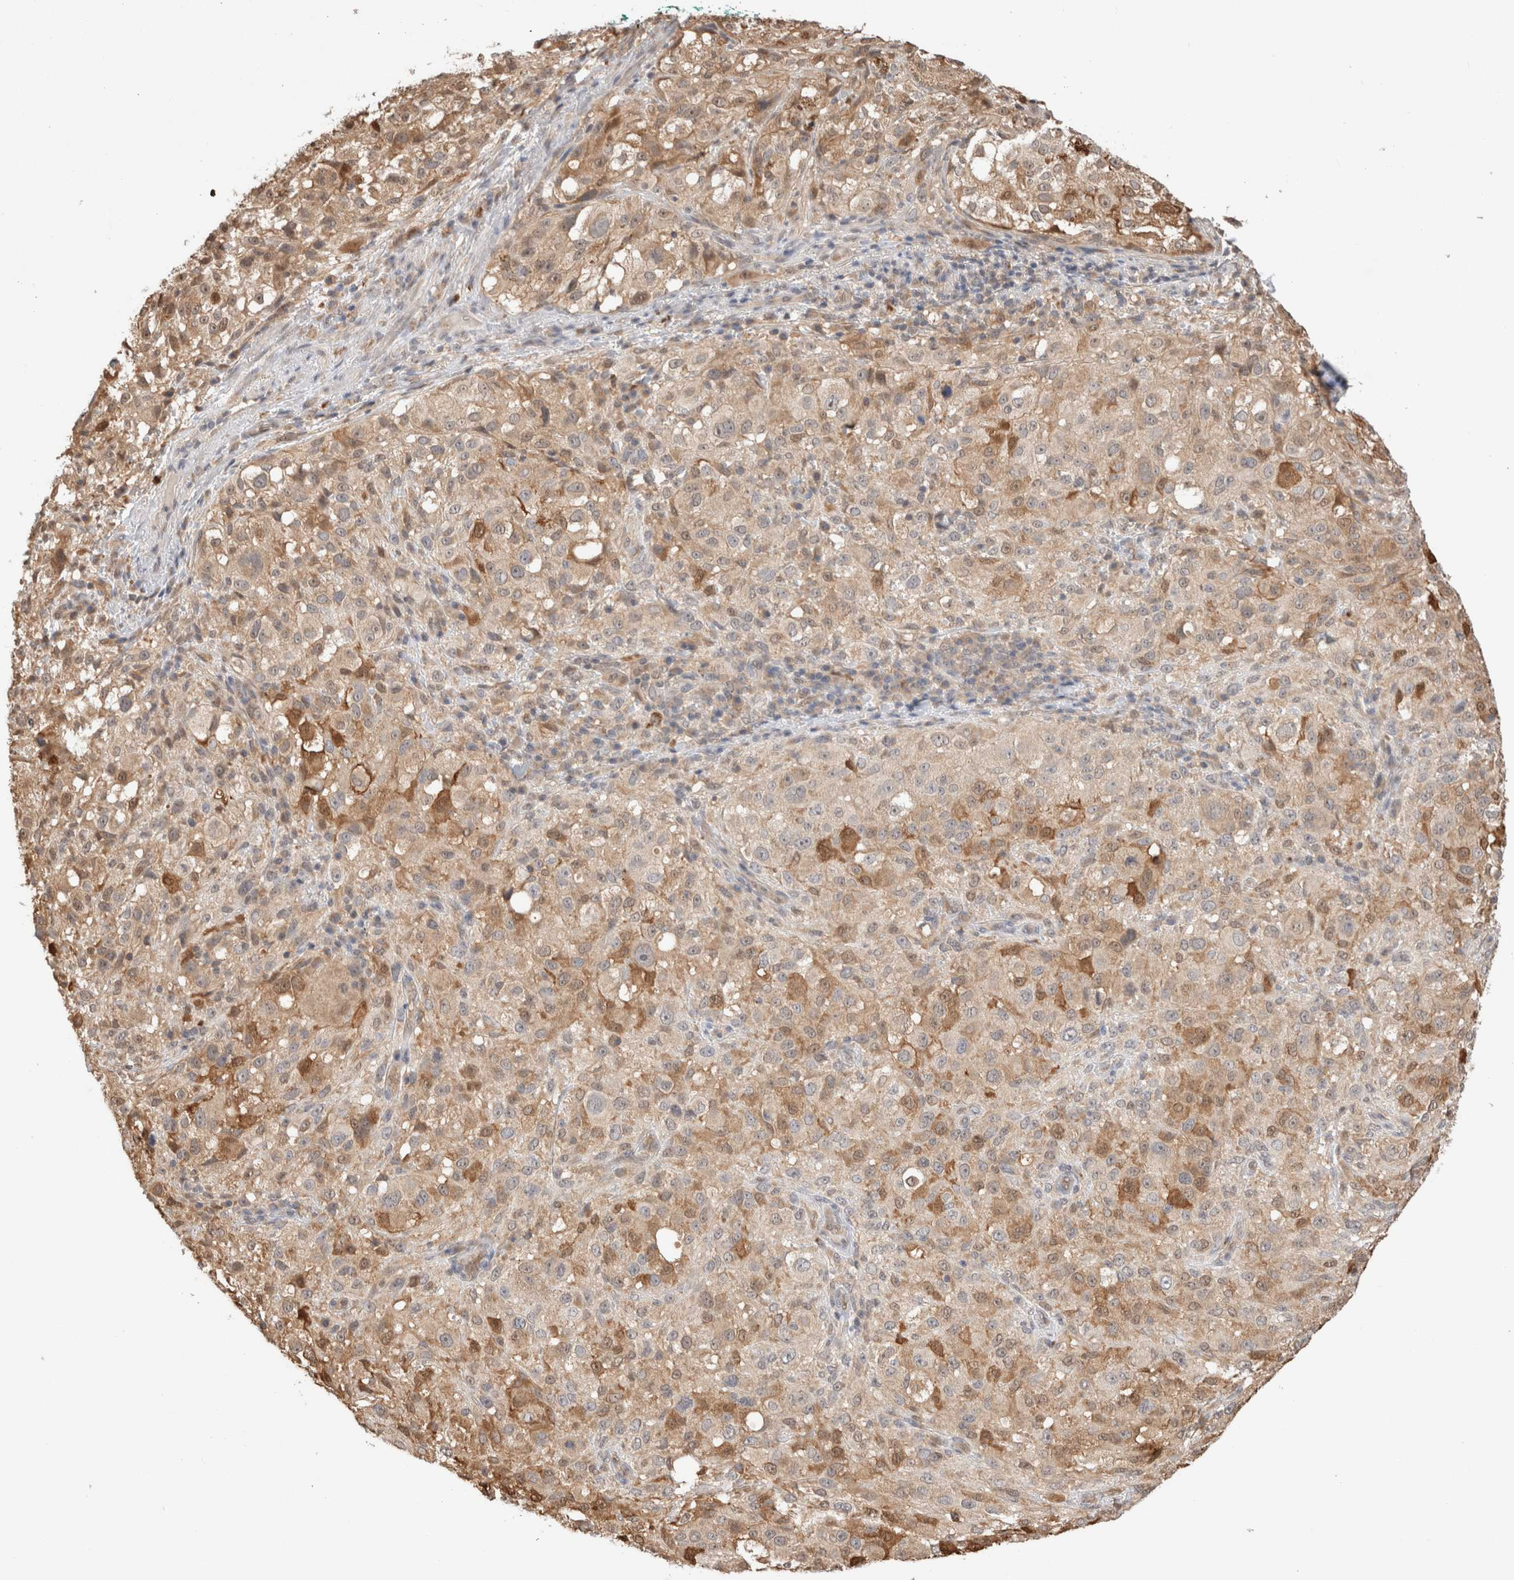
{"staining": {"intensity": "moderate", "quantity": "<25%", "location": "cytoplasmic/membranous"}, "tissue": "melanoma", "cell_type": "Tumor cells", "image_type": "cancer", "snomed": [{"axis": "morphology", "description": "Necrosis, NOS"}, {"axis": "morphology", "description": "Malignant melanoma, NOS"}, {"axis": "topography", "description": "Skin"}], "caption": "A micrograph showing moderate cytoplasmic/membranous staining in approximately <25% of tumor cells in melanoma, as visualized by brown immunohistochemical staining.", "gene": "CA13", "patient": {"sex": "female", "age": 87}}